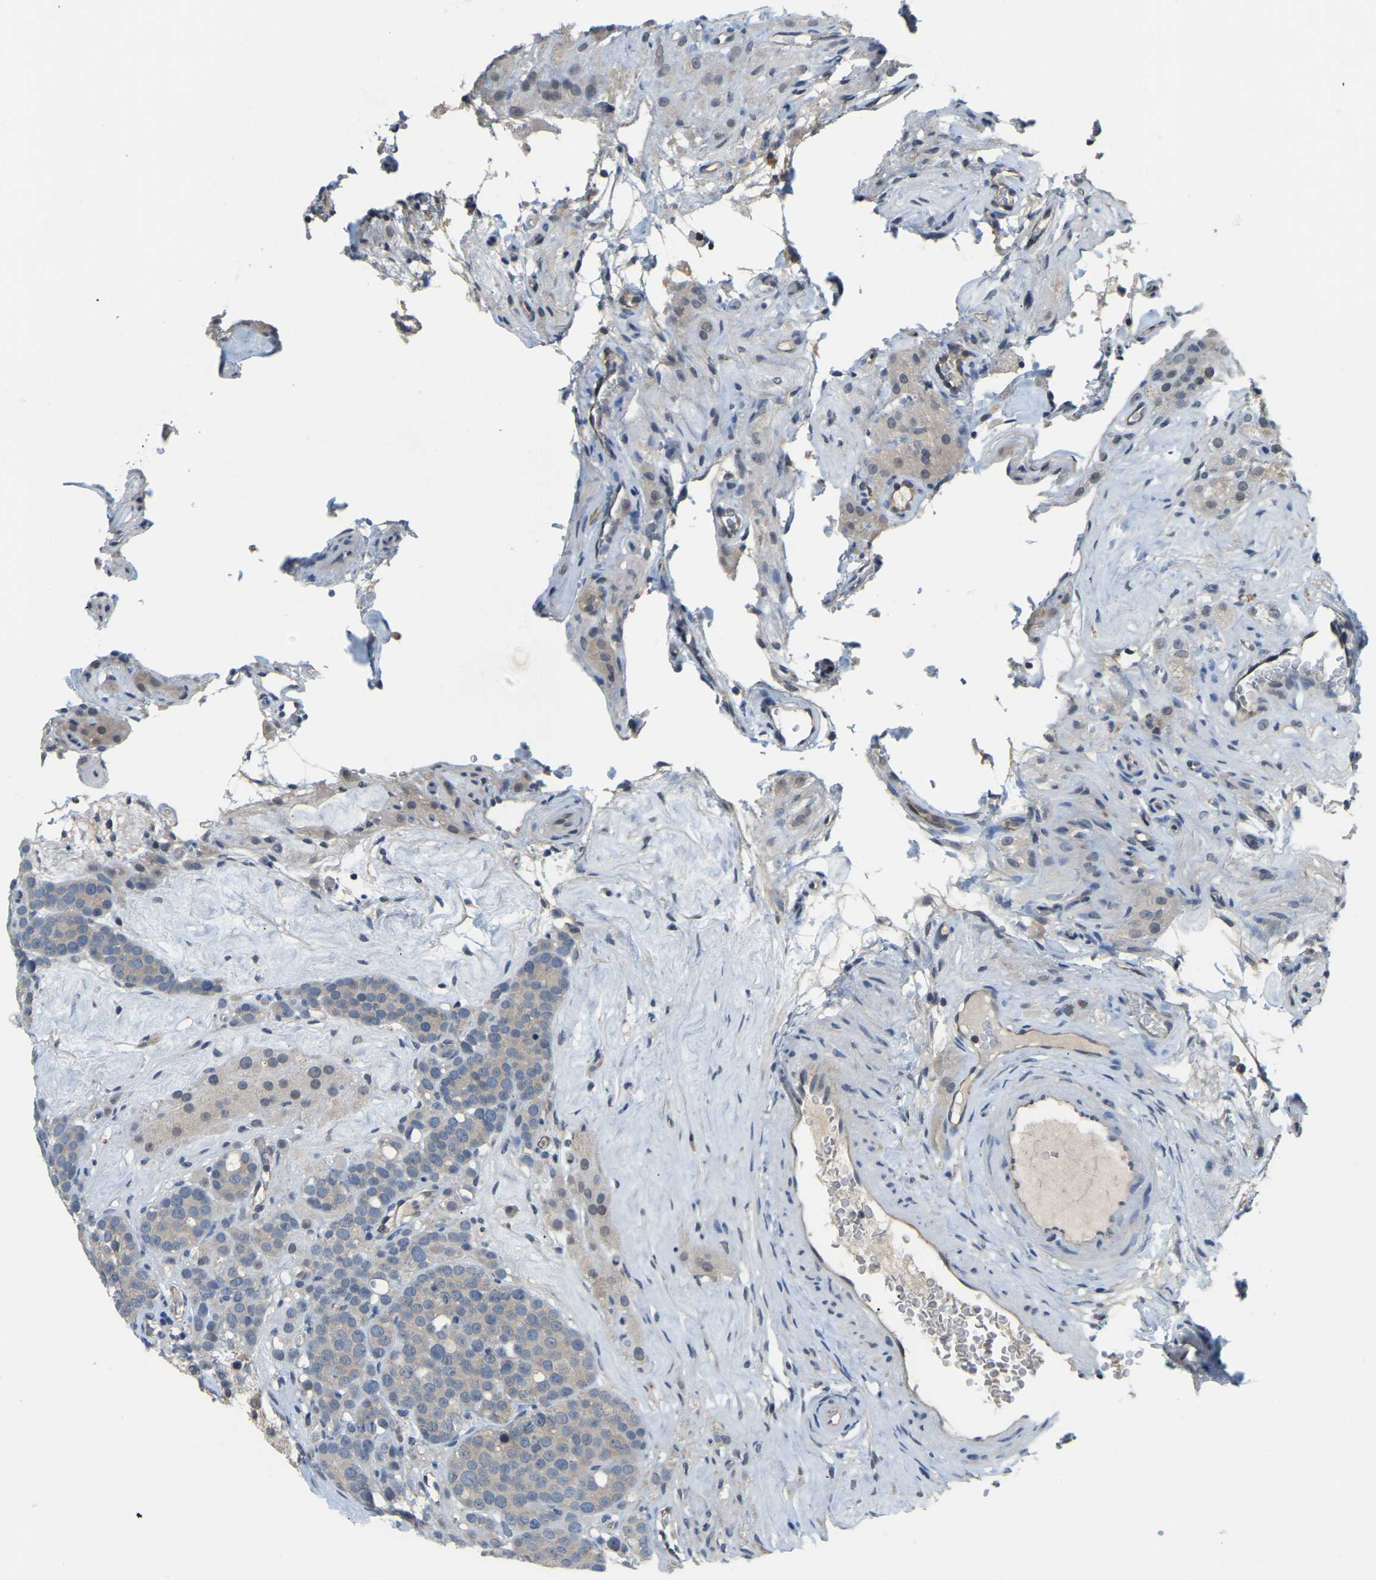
{"staining": {"intensity": "negative", "quantity": "none", "location": "none"}, "tissue": "testis cancer", "cell_type": "Tumor cells", "image_type": "cancer", "snomed": [{"axis": "morphology", "description": "Seminoma, NOS"}, {"axis": "topography", "description": "Testis"}], "caption": "The photomicrograph demonstrates no significant positivity in tumor cells of testis cancer. Nuclei are stained in blue.", "gene": "AHNAK", "patient": {"sex": "male", "age": 71}}